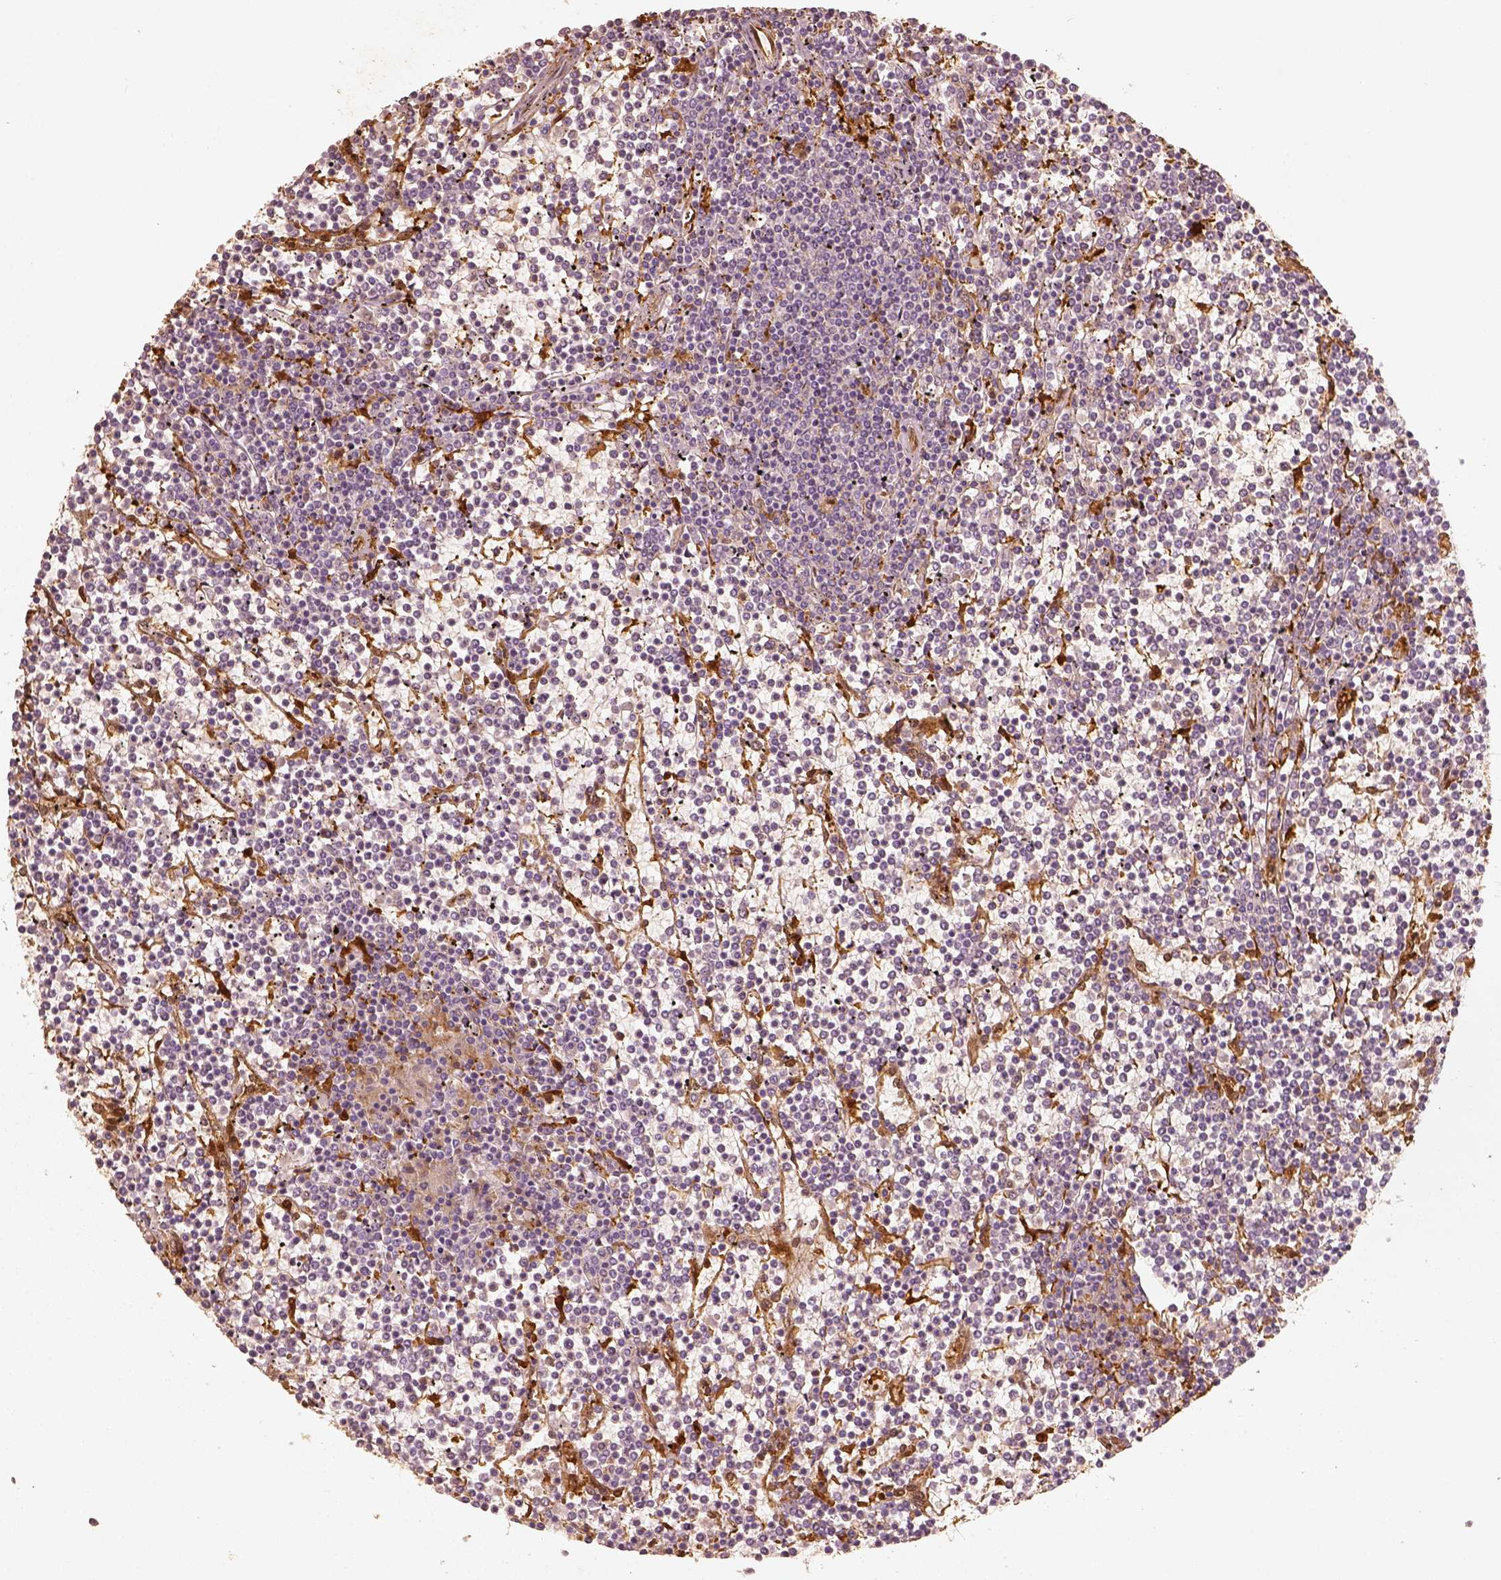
{"staining": {"intensity": "negative", "quantity": "none", "location": "none"}, "tissue": "lymphoma", "cell_type": "Tumor cells", "image_type": "cancer", "snomed": [{"axis": "morphology", "description": "Malignant lymphoma, non-Hodgkin's type, Low grade"}, {"axis": "topography", "description": "Spleen"}], "caption": "Photomicrograph shows no significant protein staining in tumor cells of malignant lymphoma, non-Hodgkin's type (low-grade). (Brightfield microscopy of DAB IHC at high magnification).", "gene": "FSCN1", "patient": {"sex": "female", "age": 19}}